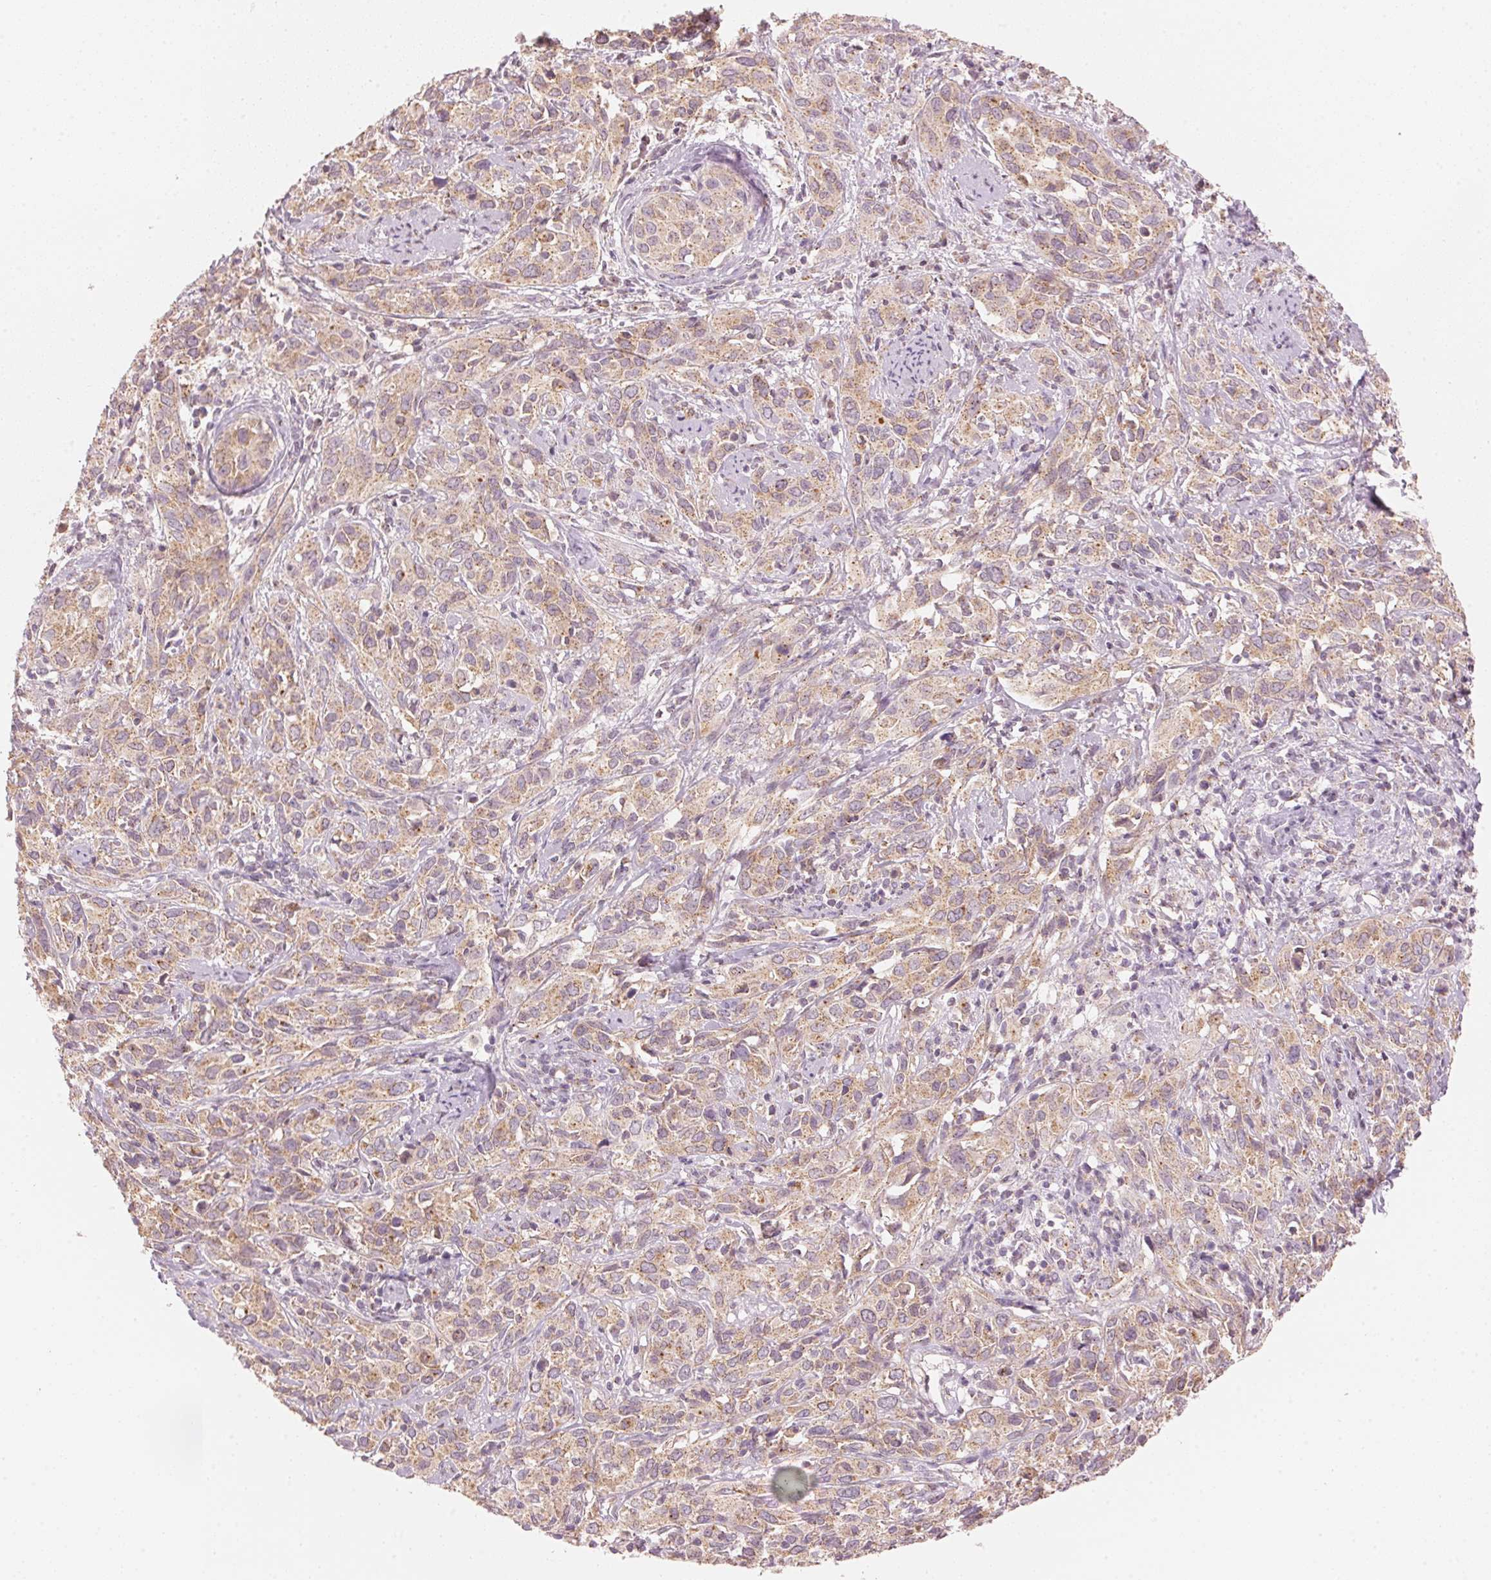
{"staining": {"intensity": "weak", "quantity": ">75%", "location": "cytoplasmic/membranous"}, "tissue": "cervical cancer", "cell_type": "Tumor cells", "image_type": "cancer", "snomed": [{"axis": "morphology", "description": "Normal tissue, NOS"}, {"axis": "morphology", "description": "Squamous cell carcinoma, NOS"}, {"axis": "topography", "description": "Cervix"}], "caption": "An immunohistochemistry (IHC) photomicrograph of neoplastic tissue is shown. Protein staining in brown highlights weak cytoplasmic/membranous positivity in squamous cell carcinoma (cervical) within tumor cells. The protein of interest is shown in brown color, while the nuclei are stained blue.", "gene": "HOXB13", "patient": {"sex": "female", "age": 51}}